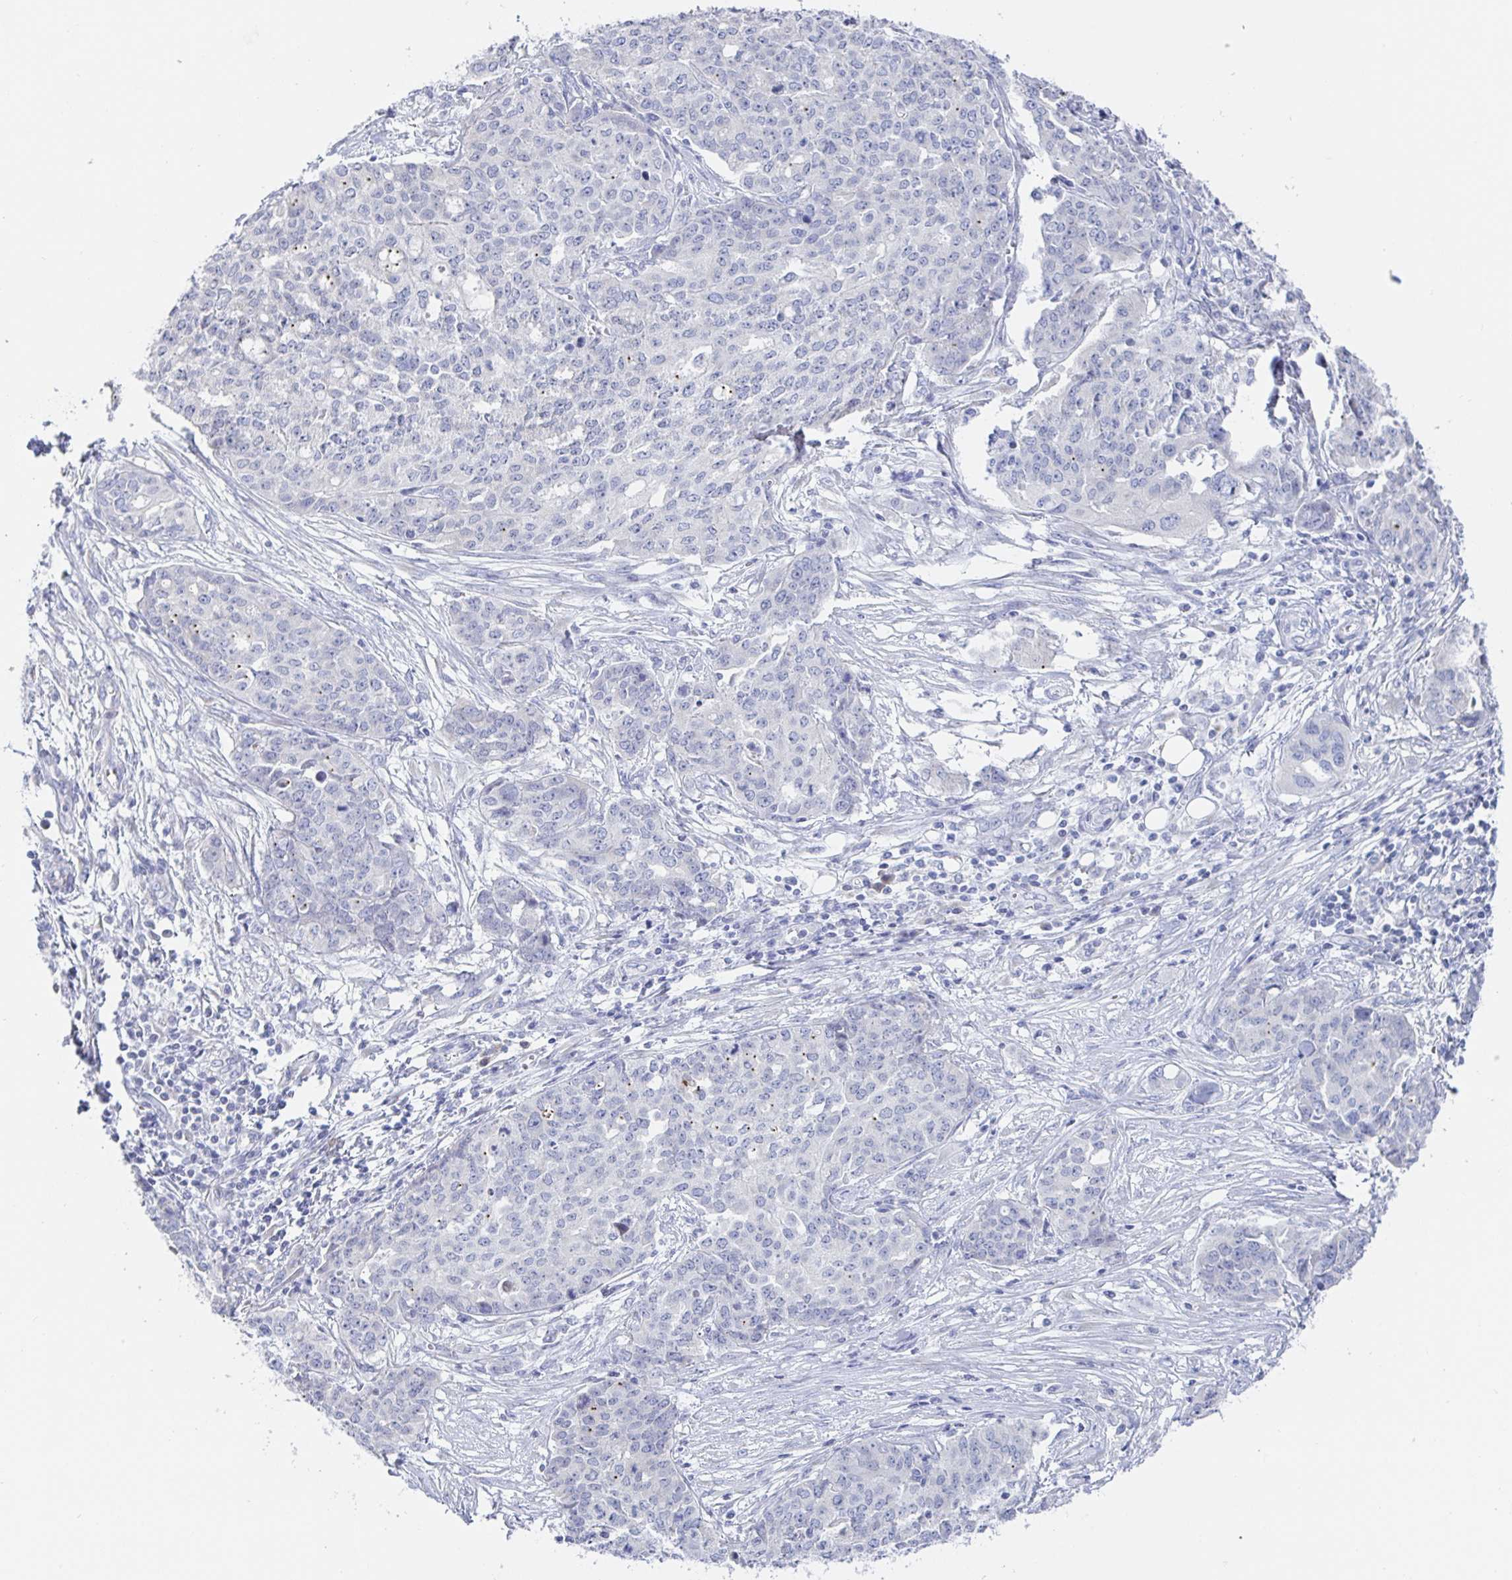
{"staining": {"intensity": "negative", "quantity": "none", "location": "none"}, "tissue": "ovarian cancer", "cell_type": "Tumor cells", "image_type": "cancer", "snomed": [{"axis": "morphology", "description": "Cystadenocarcinoma, serous, NOS"}, {"axis": "topography", "description": "Soft tissue"}, {"axis": "topography", "description": "Ovary"}], "caption": "Human serous cystadenocarcinoma (ovarian) stained for a protein using immunohistochemistry (IHC) exhibits no expression in tumor cells.", "gene": "SIAH3", "patient": {"sex": "female", "age": 57}}